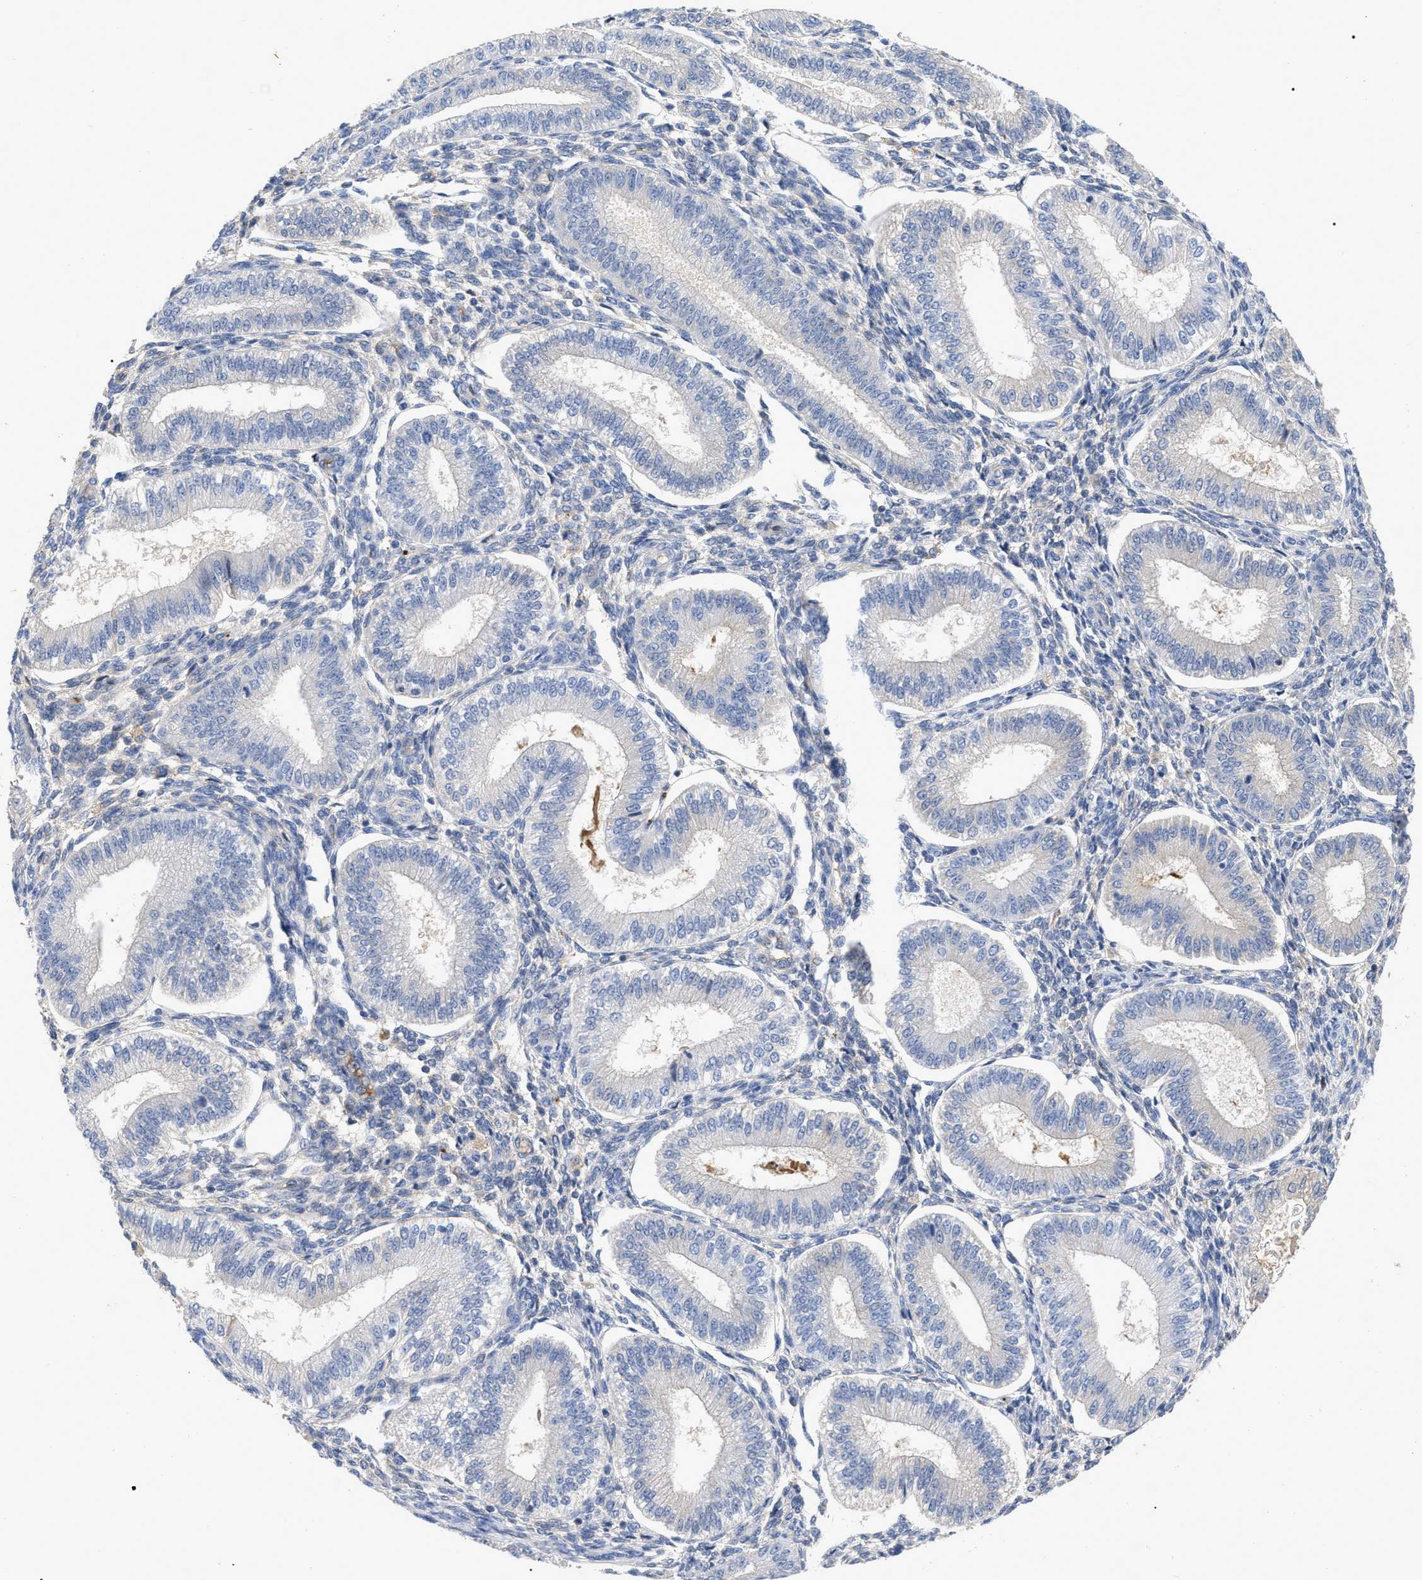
{"staining": {"intensity": "moderate", "quantity": "<25%", "location": "cytoplasmic/membranous"}, "tissue": "endometrium", "cell_type": "Cells in endometrial stroma", "image_type": "normal", "snomed": [{"axis": "morphology", "description": "Normal tissue, NOS"}, {"axis": "topography", "description": "Endometrium"}], "caption": "Immunohistochemistry (IHC) (DAB) staining of normal human endometrium displays moderate cytoplasmic/membranous protein staining in approximately <25% of cells in endometrial stroma. (DAB IHC, brown staining for protein, blue staining for nuclei).", "gene": "IGHV5", "patient": {"sex": "female", "age": 39}}